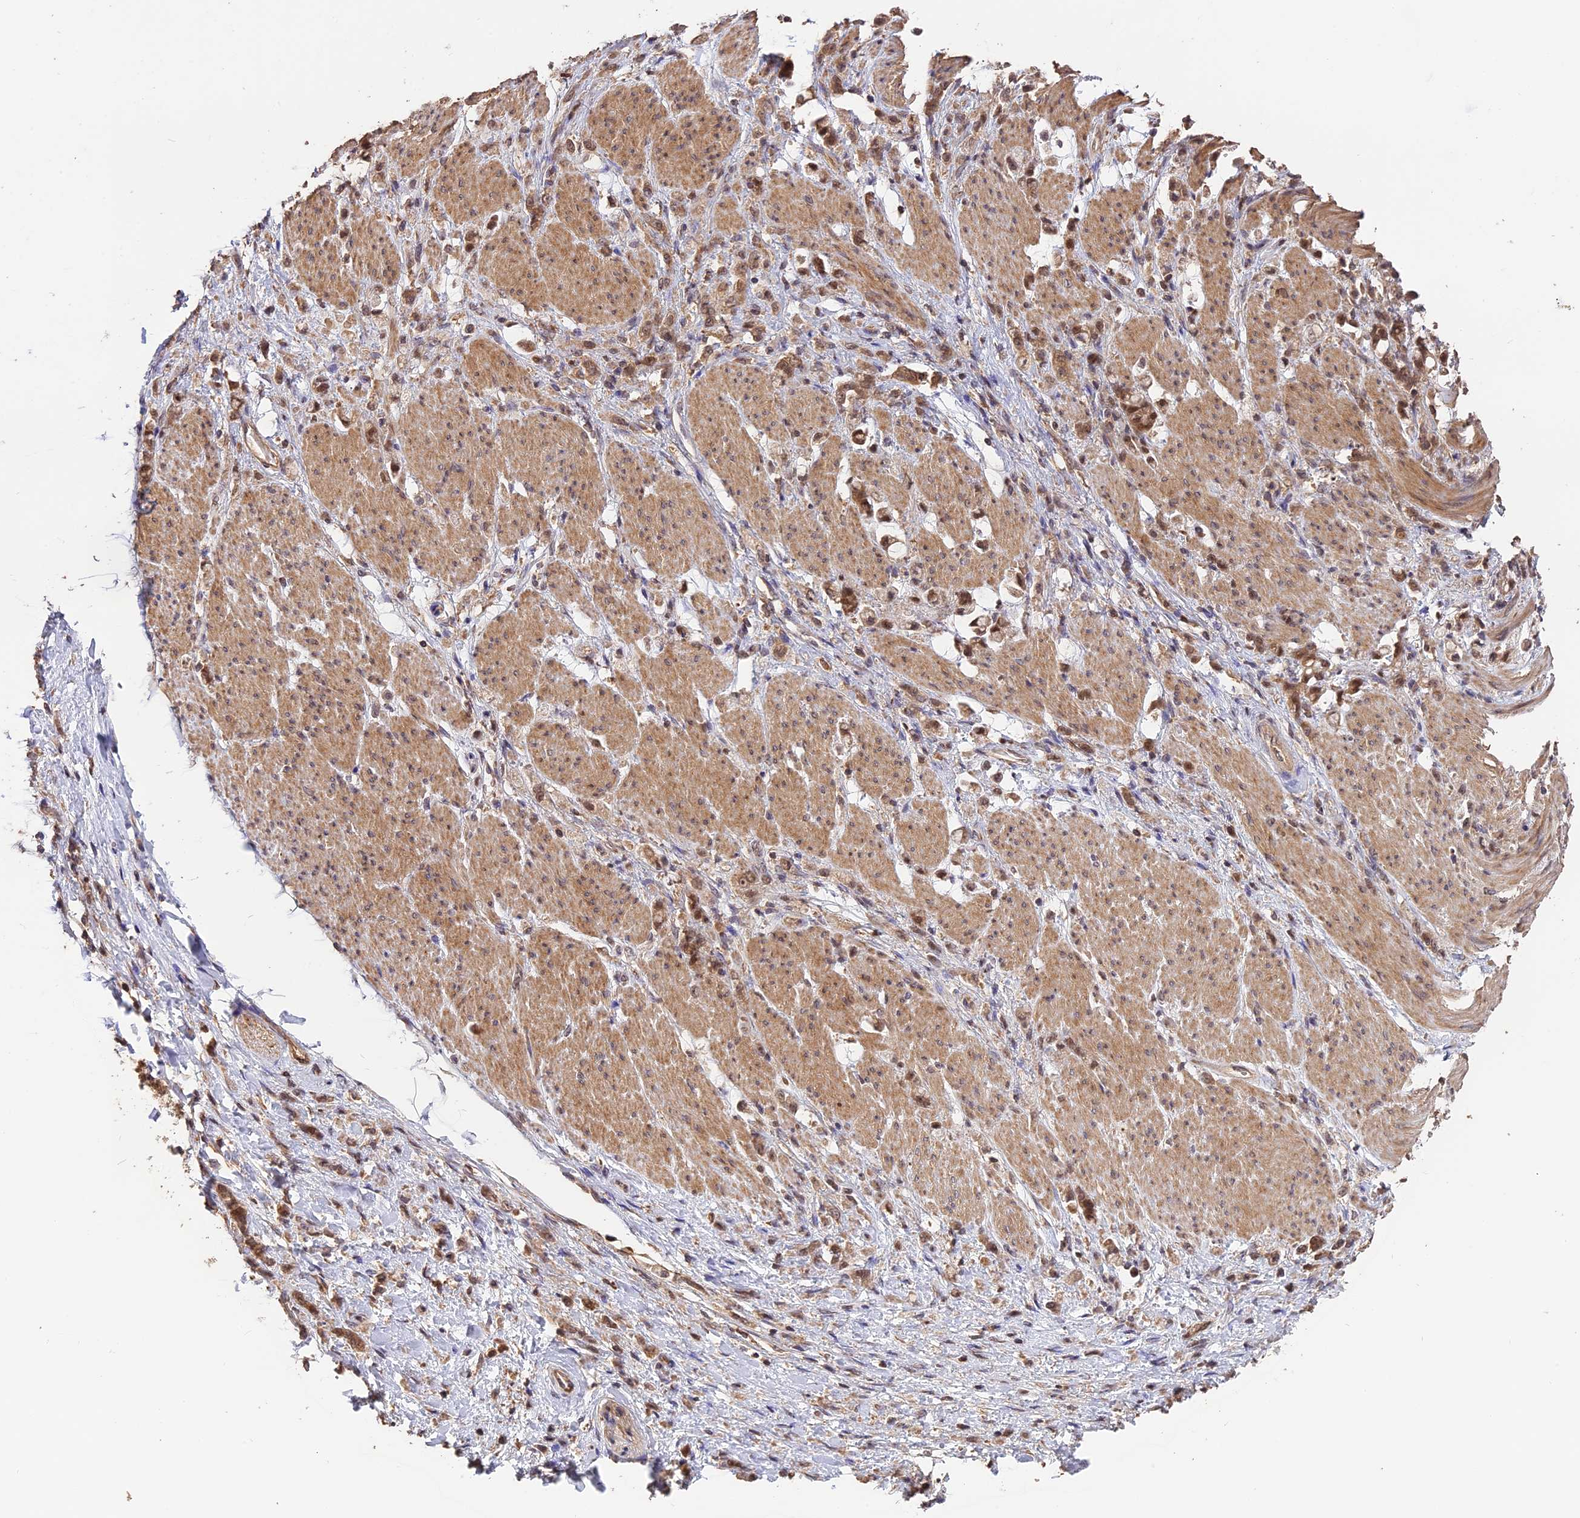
{"staining": {"intensity": "moderate", "quantity": ">75%", "location": "cytoplasmic/membranous,nuclear"}, "tissue": "stomach cancer", "cell_type": "Tumor cells", "image_type": "cancer", "snomed": [{"axis": "morphology", "description": "Adenocarcinoma, NOS"}, {"axis": "topography", "description": "Stomach"}], "caption": "DAB immunohistochemical staining of human stomach adenocarcinoma exhibits moderate cytoplasmic/membranous and nuclear protein positivity in about >75% of tumor cells.", "gene": "TRMT1", "patient": {"sex": "female", "age": 60}}